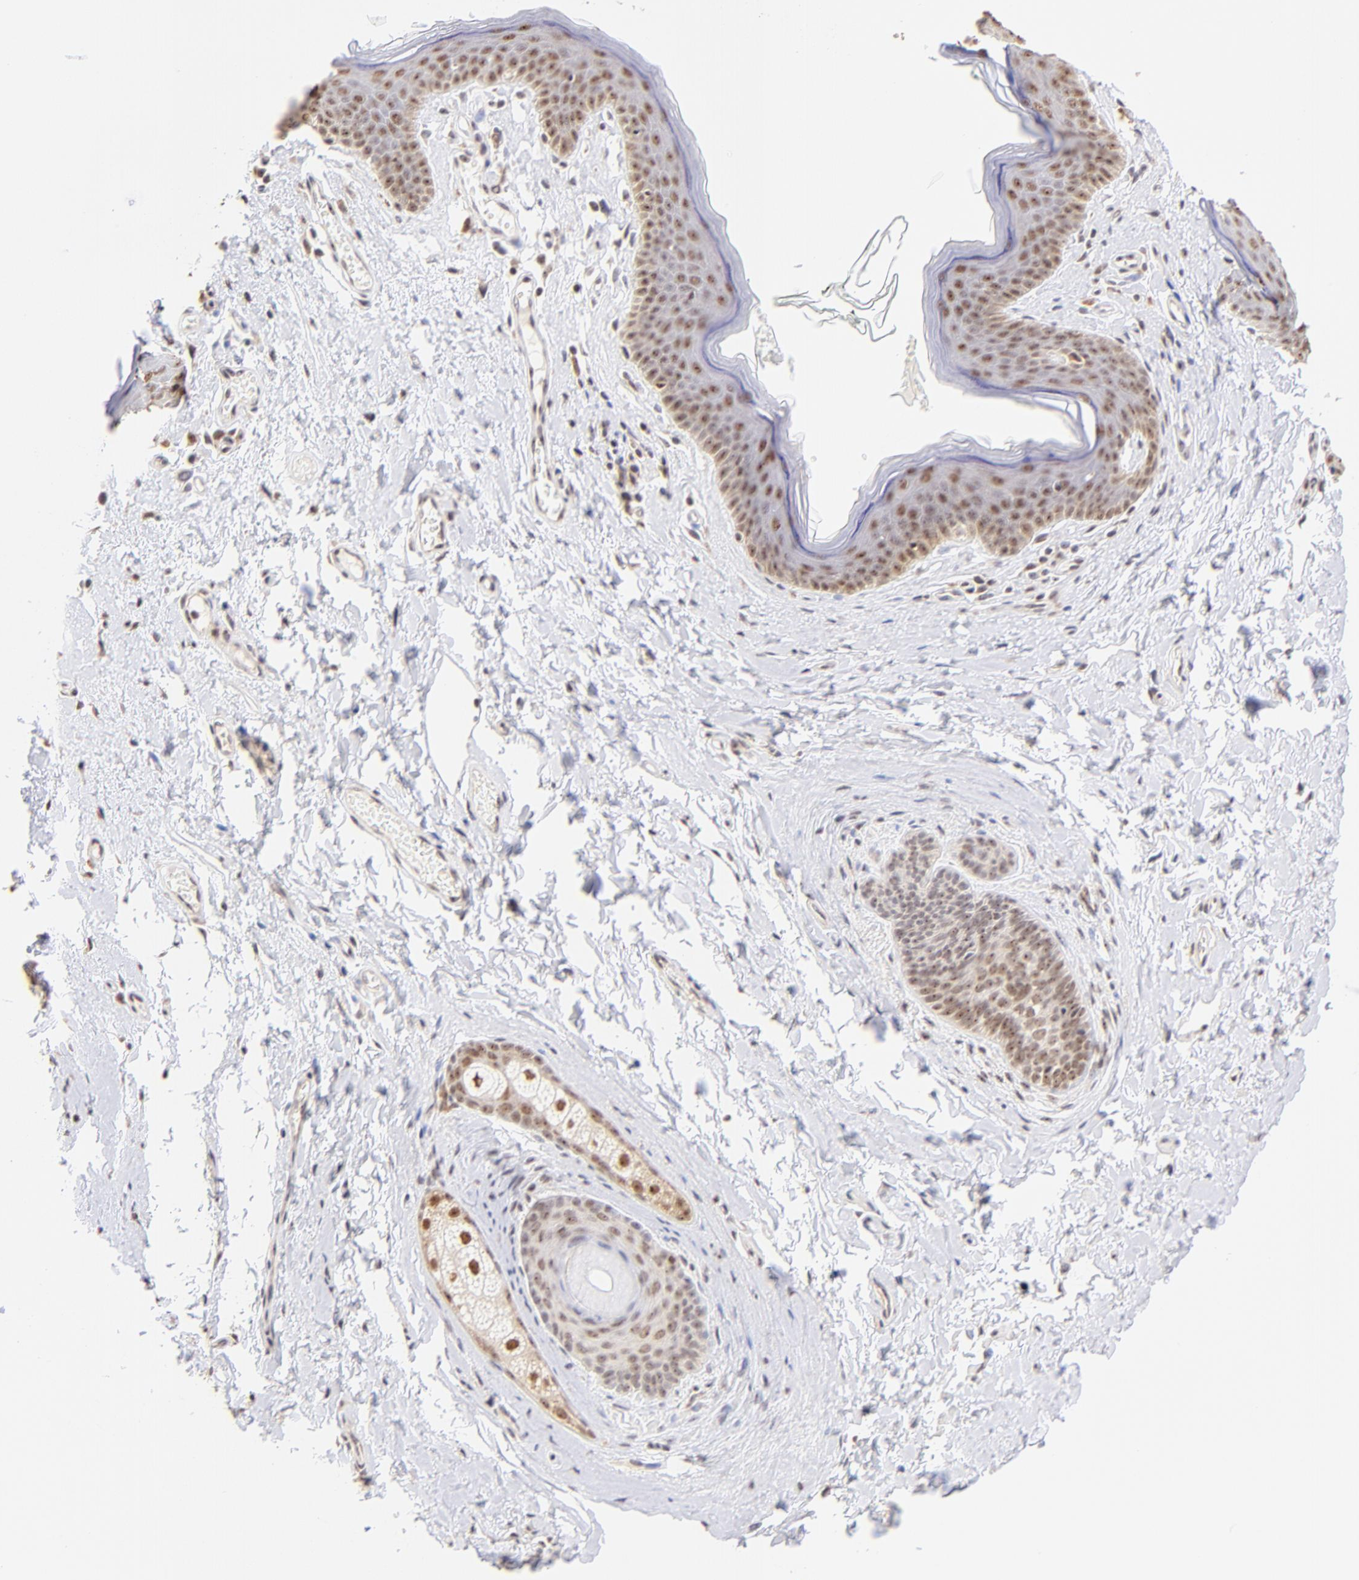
{"staining": {"intensity": "moderate", "quantity": ">75%", "location": "nuclear"}, "tissue": "skin", "cell_type": "Epidermal cells", "image_type": "normal", "snomed": [{"axis": "morphology", "description": "Normal tissue, NOS"}, {"axis": "morphology", "description": "Inflammation, NOS"}, {"axis": "topography", "description": "Vulva"}], "caption": "IHC (DAB) staining of normal skin shows moderate nuclear protein expression in about >75% of epidermal cells. Using DAB (brown) and hematoxylin (blue) stains, captured at high magnification using brightfield microscopy.", "gene": "ZNF670", "patient": {"sex": "female", "age": 84}}